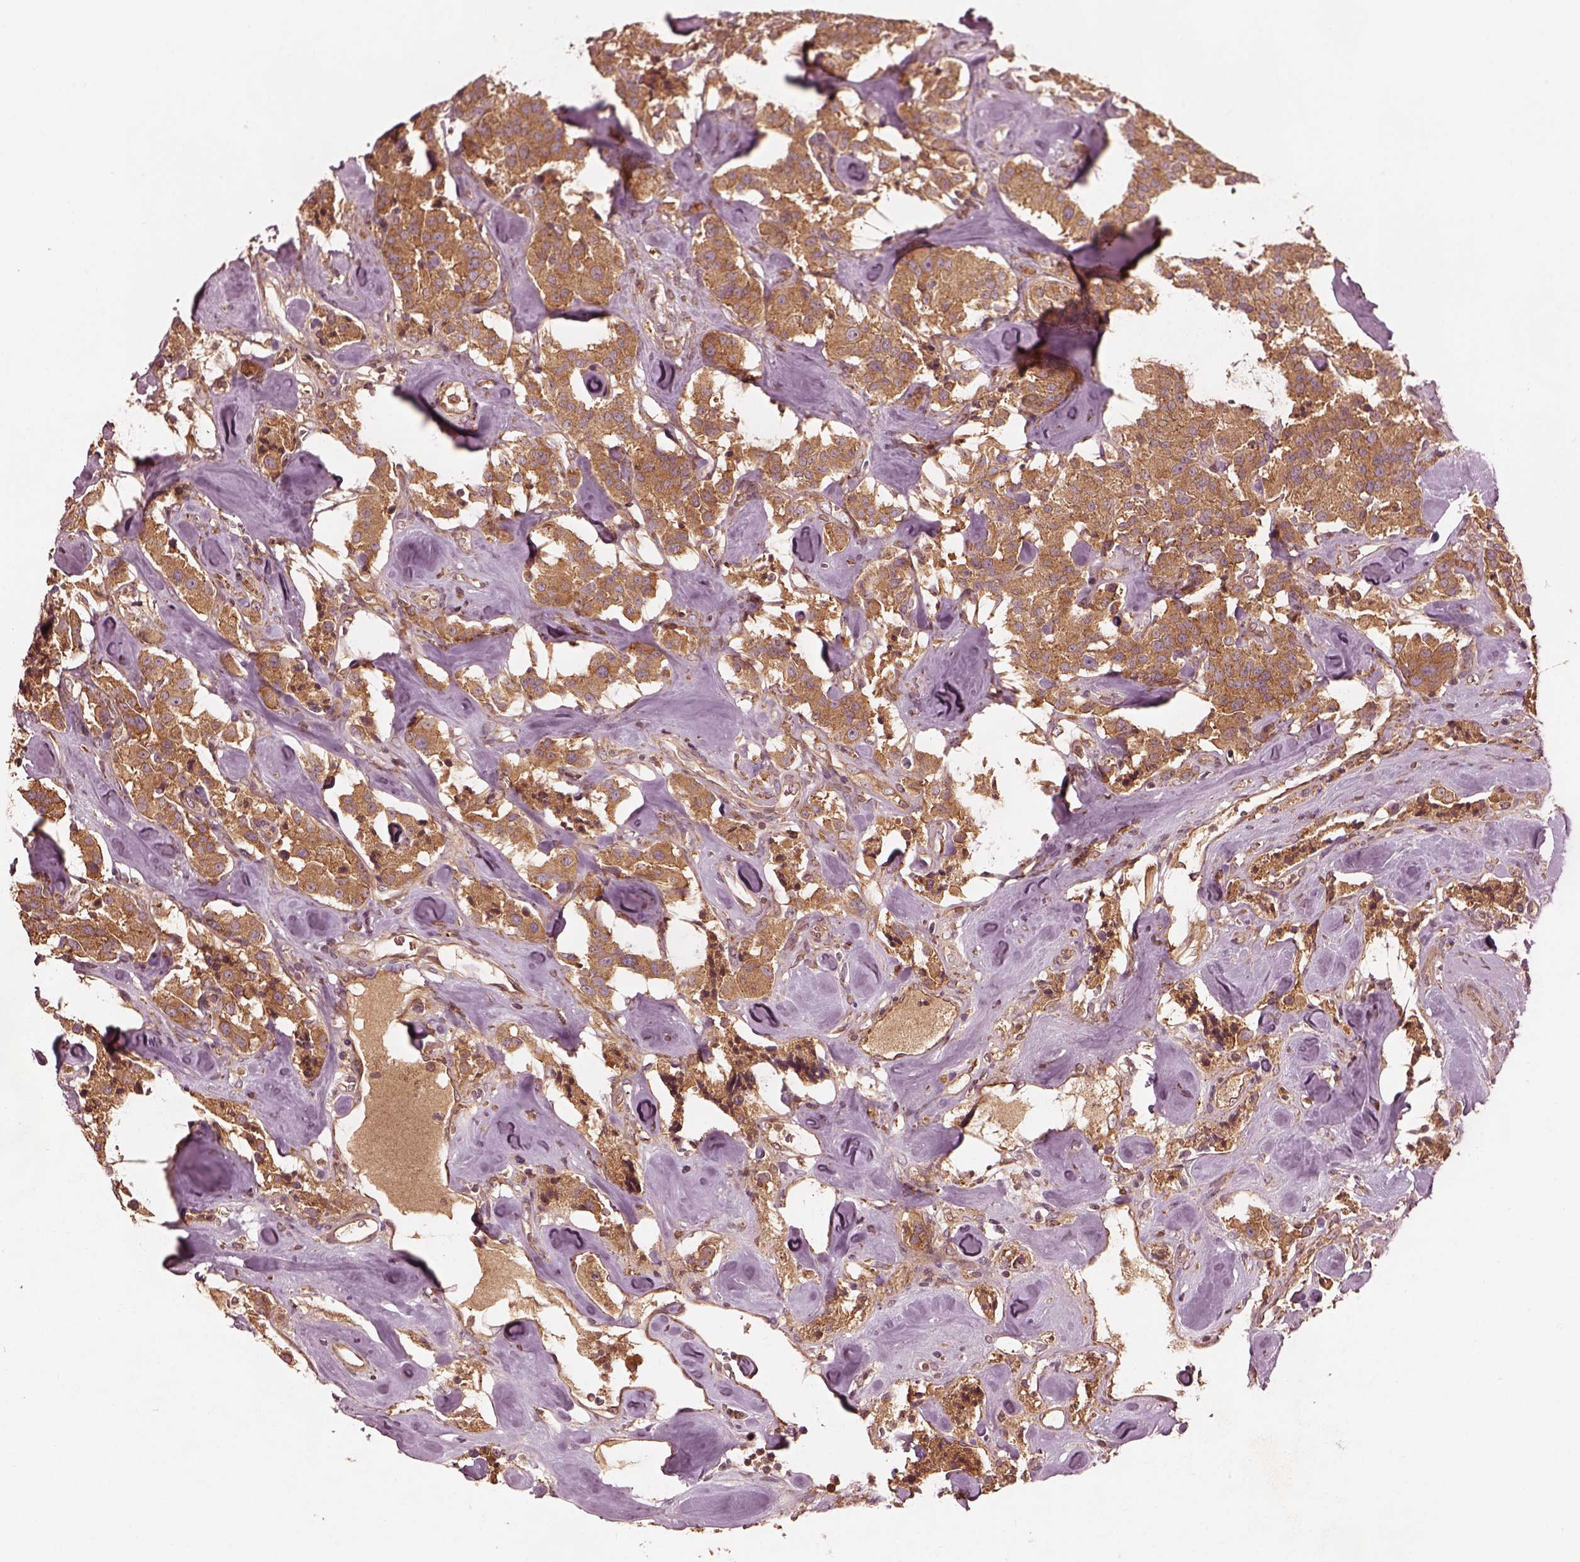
{"staining": {"intensity": "moderate", "quantity": ">75%", "location": "cytoplasmic/membranous"}, "tissue": "carcinoid", "cell_type": "Tumor cells", "image_type": "cancer", "snomed": [{"axis": "morphology", "description": "Carcinoid, malignant, NOS"}, {"axis": "topography", "description": "Pancreas"}], "caption": "High-power microscopy captured an immunohistochemistry micrograph of carcinoid, revealing moderate cytoplasmic/membranous expression in approximately >75% of tumor cells.", "gene": "PIK3R2", "patient": {"sex": "male", "age": 41}}